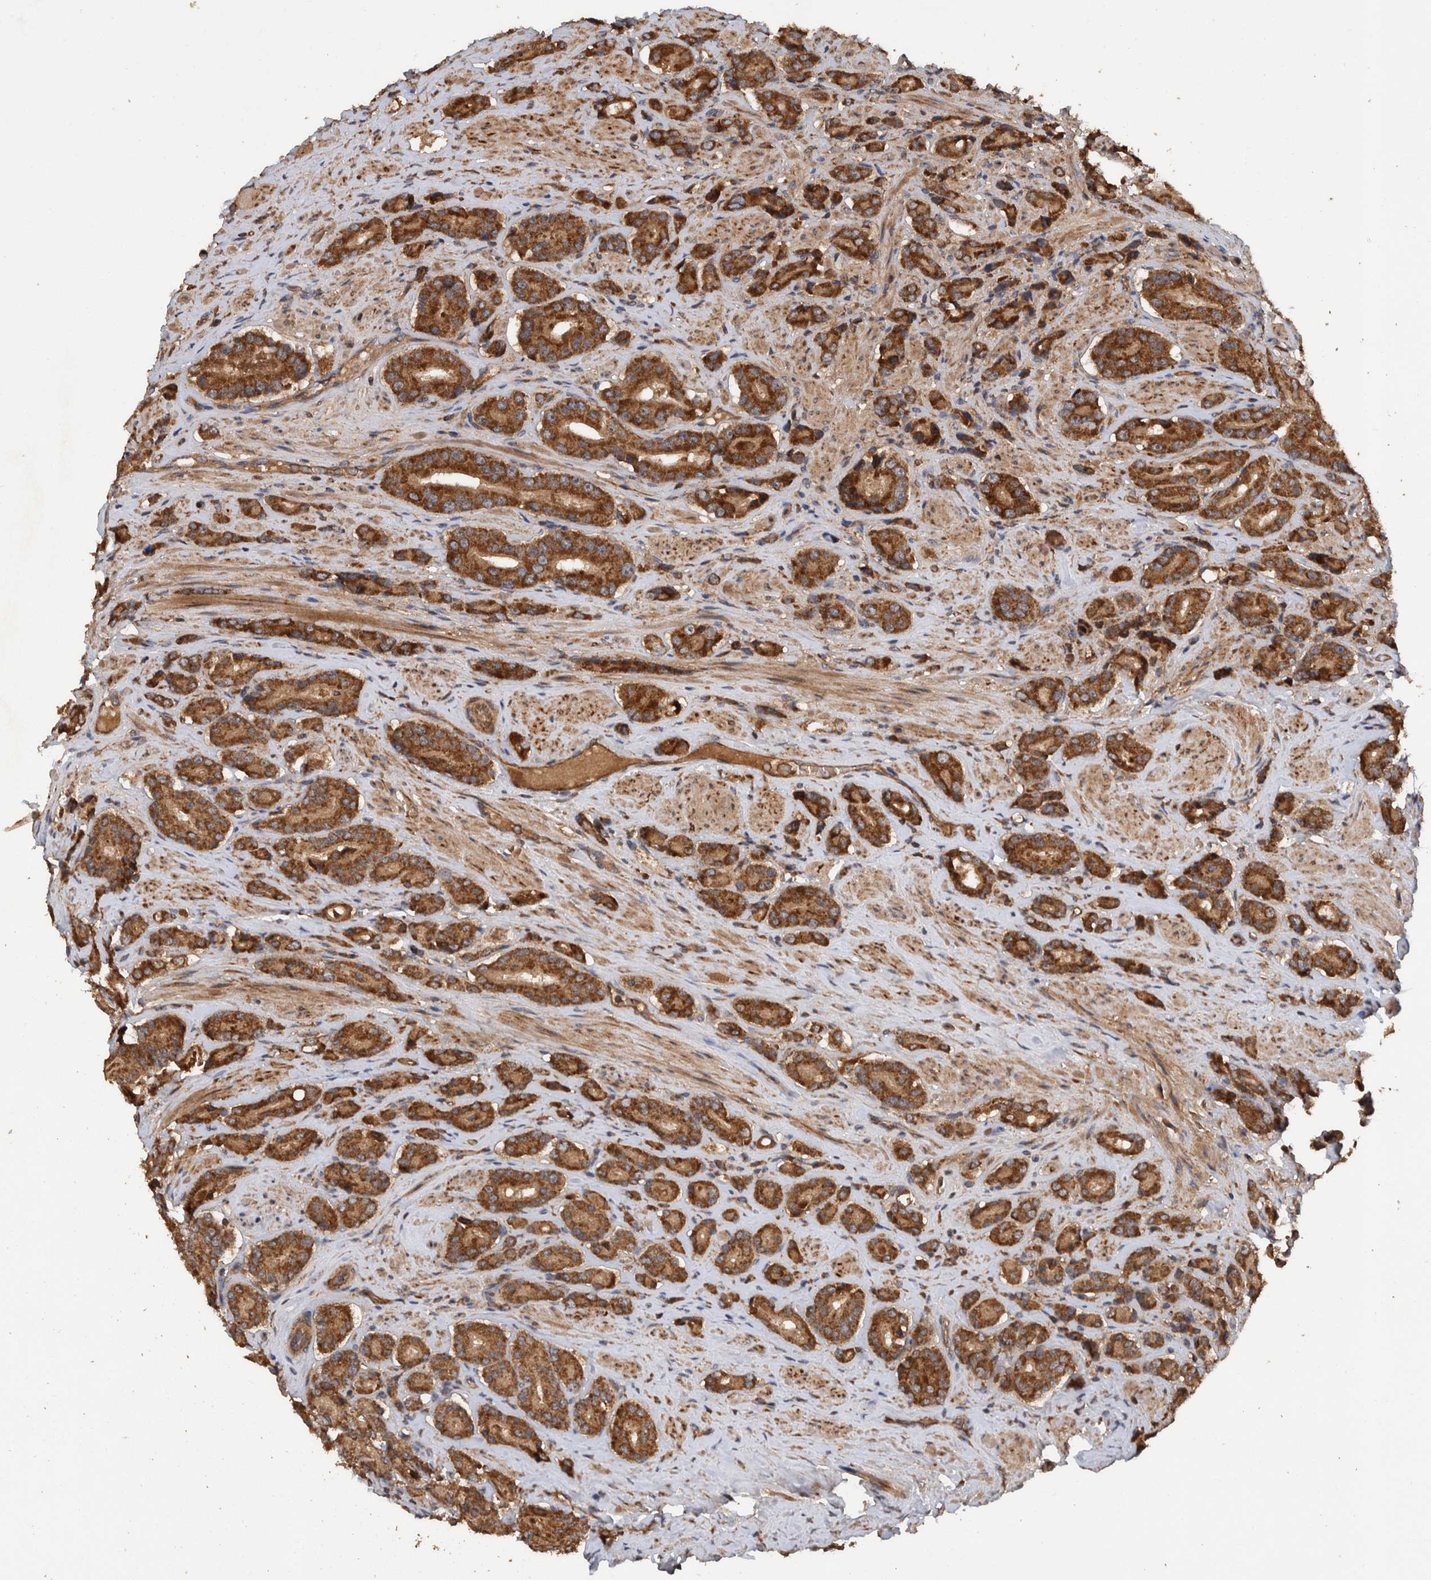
{"staining": {"intensity": "strong", "quantity": ">75%", "location": "cytoplasmic/membranous"}, "tissue": "prostate cancer", "cell_type": "Tumor cells", "image_type": "cancer", "snomed": [{"axis": "morphology", "description": "Adenocarcinoma, High grade"}, {"axis": "topography", "description": "Prostate"}], "caption": "Brown immunohistochemical staining in adenocarcinoma (high-grade) (prostate) exhibits strong cytoplasmic/membranous staining in approximately >75% of tumor cells. Using DAB (brown) and hematoxylin (blue) stains, captured at high magnification using brightfield microscopy.", "gene": "TRIM16", "patient": {"sex": "male", "age": 71}}